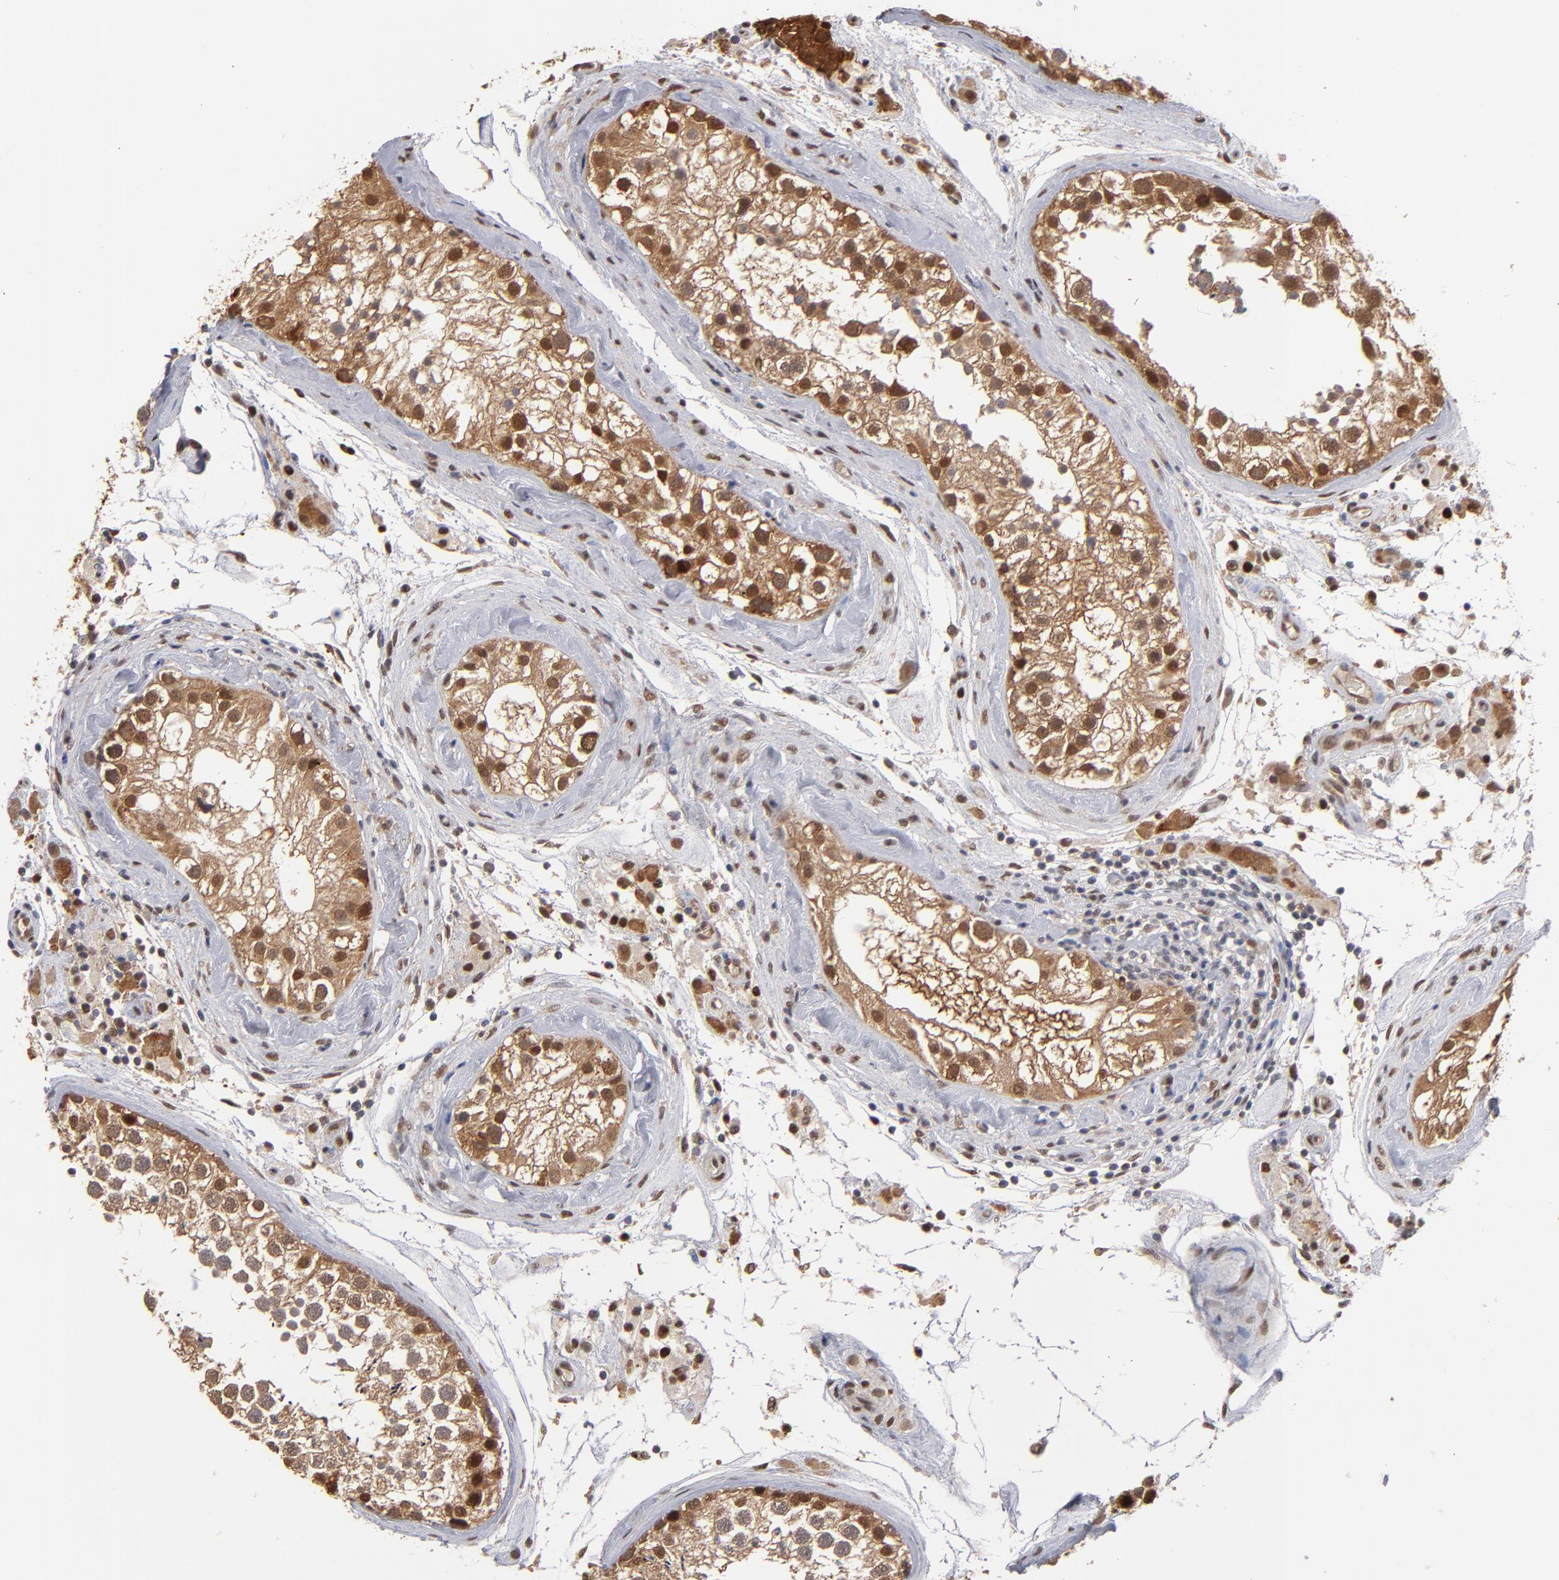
{"staining": {"intensity": "strong", "quantity": ">75%", "location": "cytoplasmic/membranous,nuclear"}, "tissue": "testis", "cell_type": "Cells in seminiferous ducts", "image_type": "normal", "snomed": [{"axis": "morphology", "description": "Normal tissue, NOS"}, {"axis": "topography", "description": "Testis"}], "caption": "Immunohistochemistry (IHC) of benign human testis displays high levels of strong cytoplasmic/membranous,nuclear positivity in about >75% of cells in seminiferous ducts. (DAB (3,3'-diaminobenzidine) IHC, brown staining for protein, blue staining for nuclei).", "gene": "HUWE1", "patient": {"sex": "male", "age": 46}}